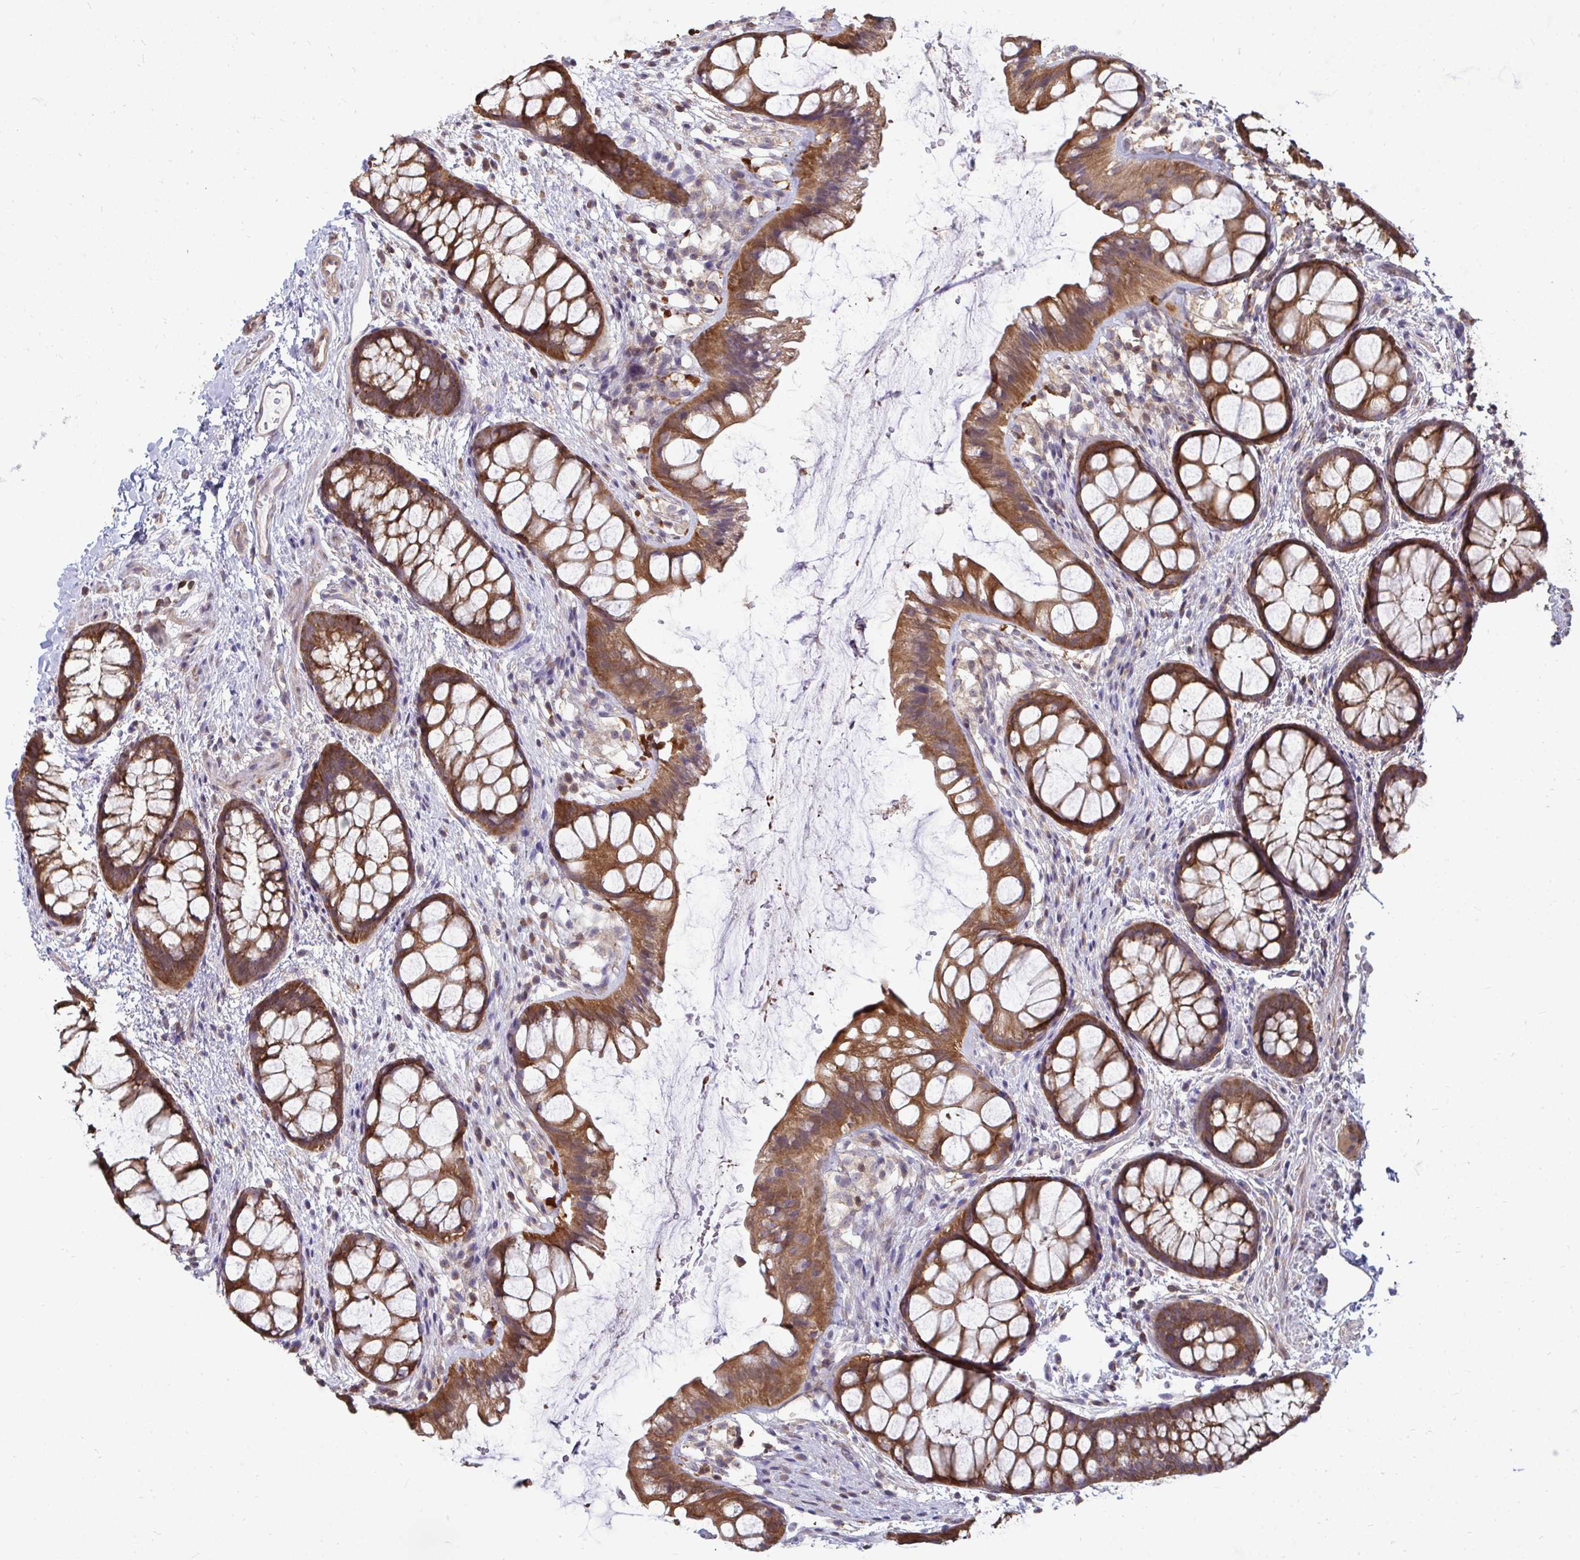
{"staining": {"intensity": "moderate", "quantity": ">75%", "location": "cytoplasmic/membranous"}, "tissue": "rectum", "cell_type": "Glandular cells", "image_type": "normal", "snomed": [{"axis": "morphology", "description": "Normal tissue, NOS"}, {"axis": "topography", "description": "Rectum"}], "caption": "Immunohistochemical staining of benign rectum demonstrates >75% levels of moderate cytoplasmic/membranous protein expression in about >75% of glandular cells.", "gene": "DNAJA2", "patient": {"sex": "female", "age": 62}}